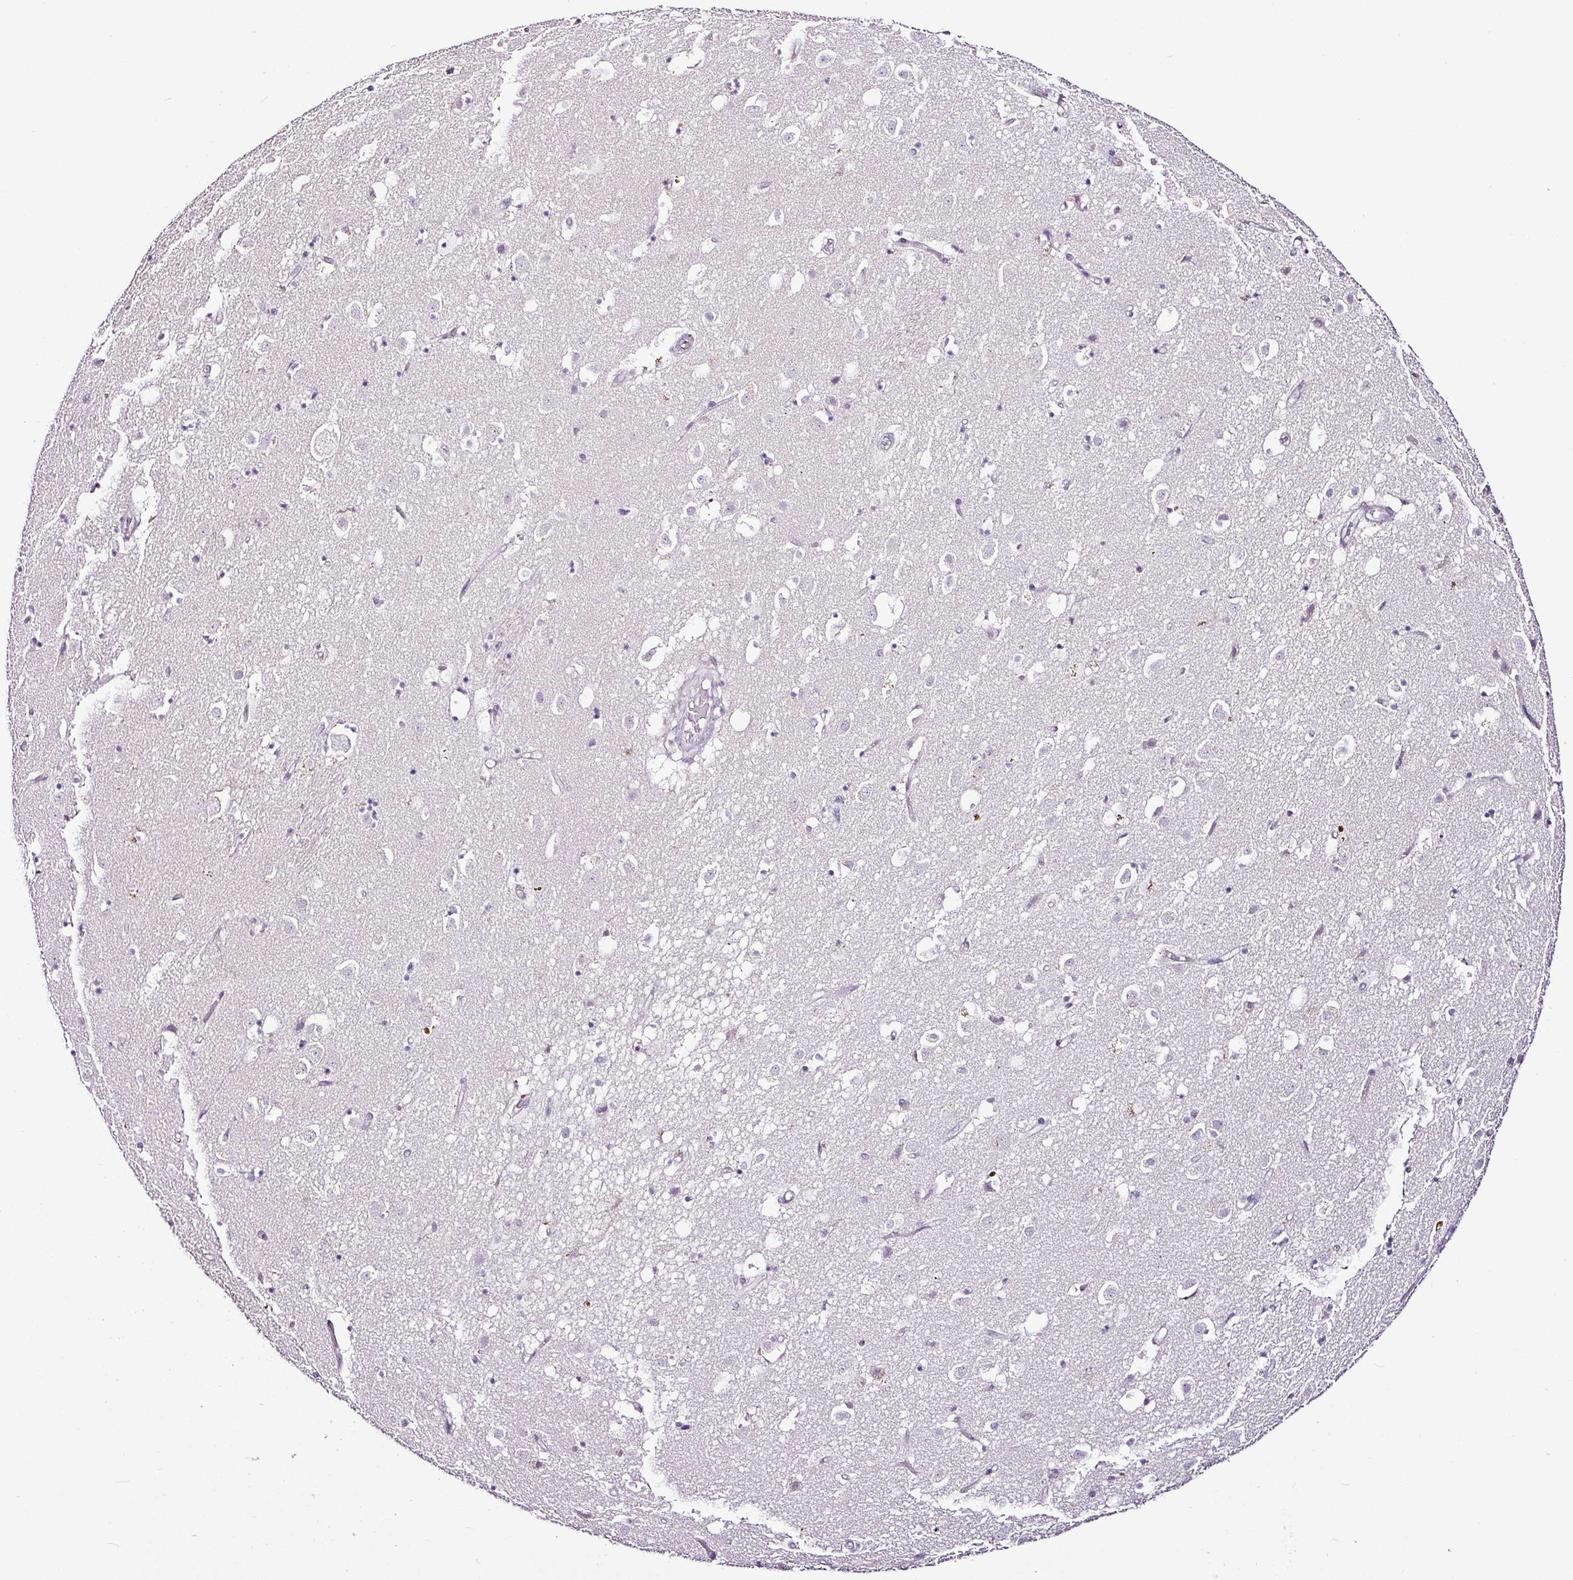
{"staining": {"intensity": "negative", "quantity": "none", "location": "none"}, "tissue": "caudate", "cell_type": "Glial cells", "image_type": "normal", "snomed": [{"axis": "morphology", "description": "Normal tissue, NOS"}, {"axis": "topography", "description": "Lateral ventricle wall"}], "caption": "A histopathology image of caudate stained for a protein reveals no brown staining in glial cells.", "gene": "ESR1", "patient": {"sex": "male", "age": 58}}